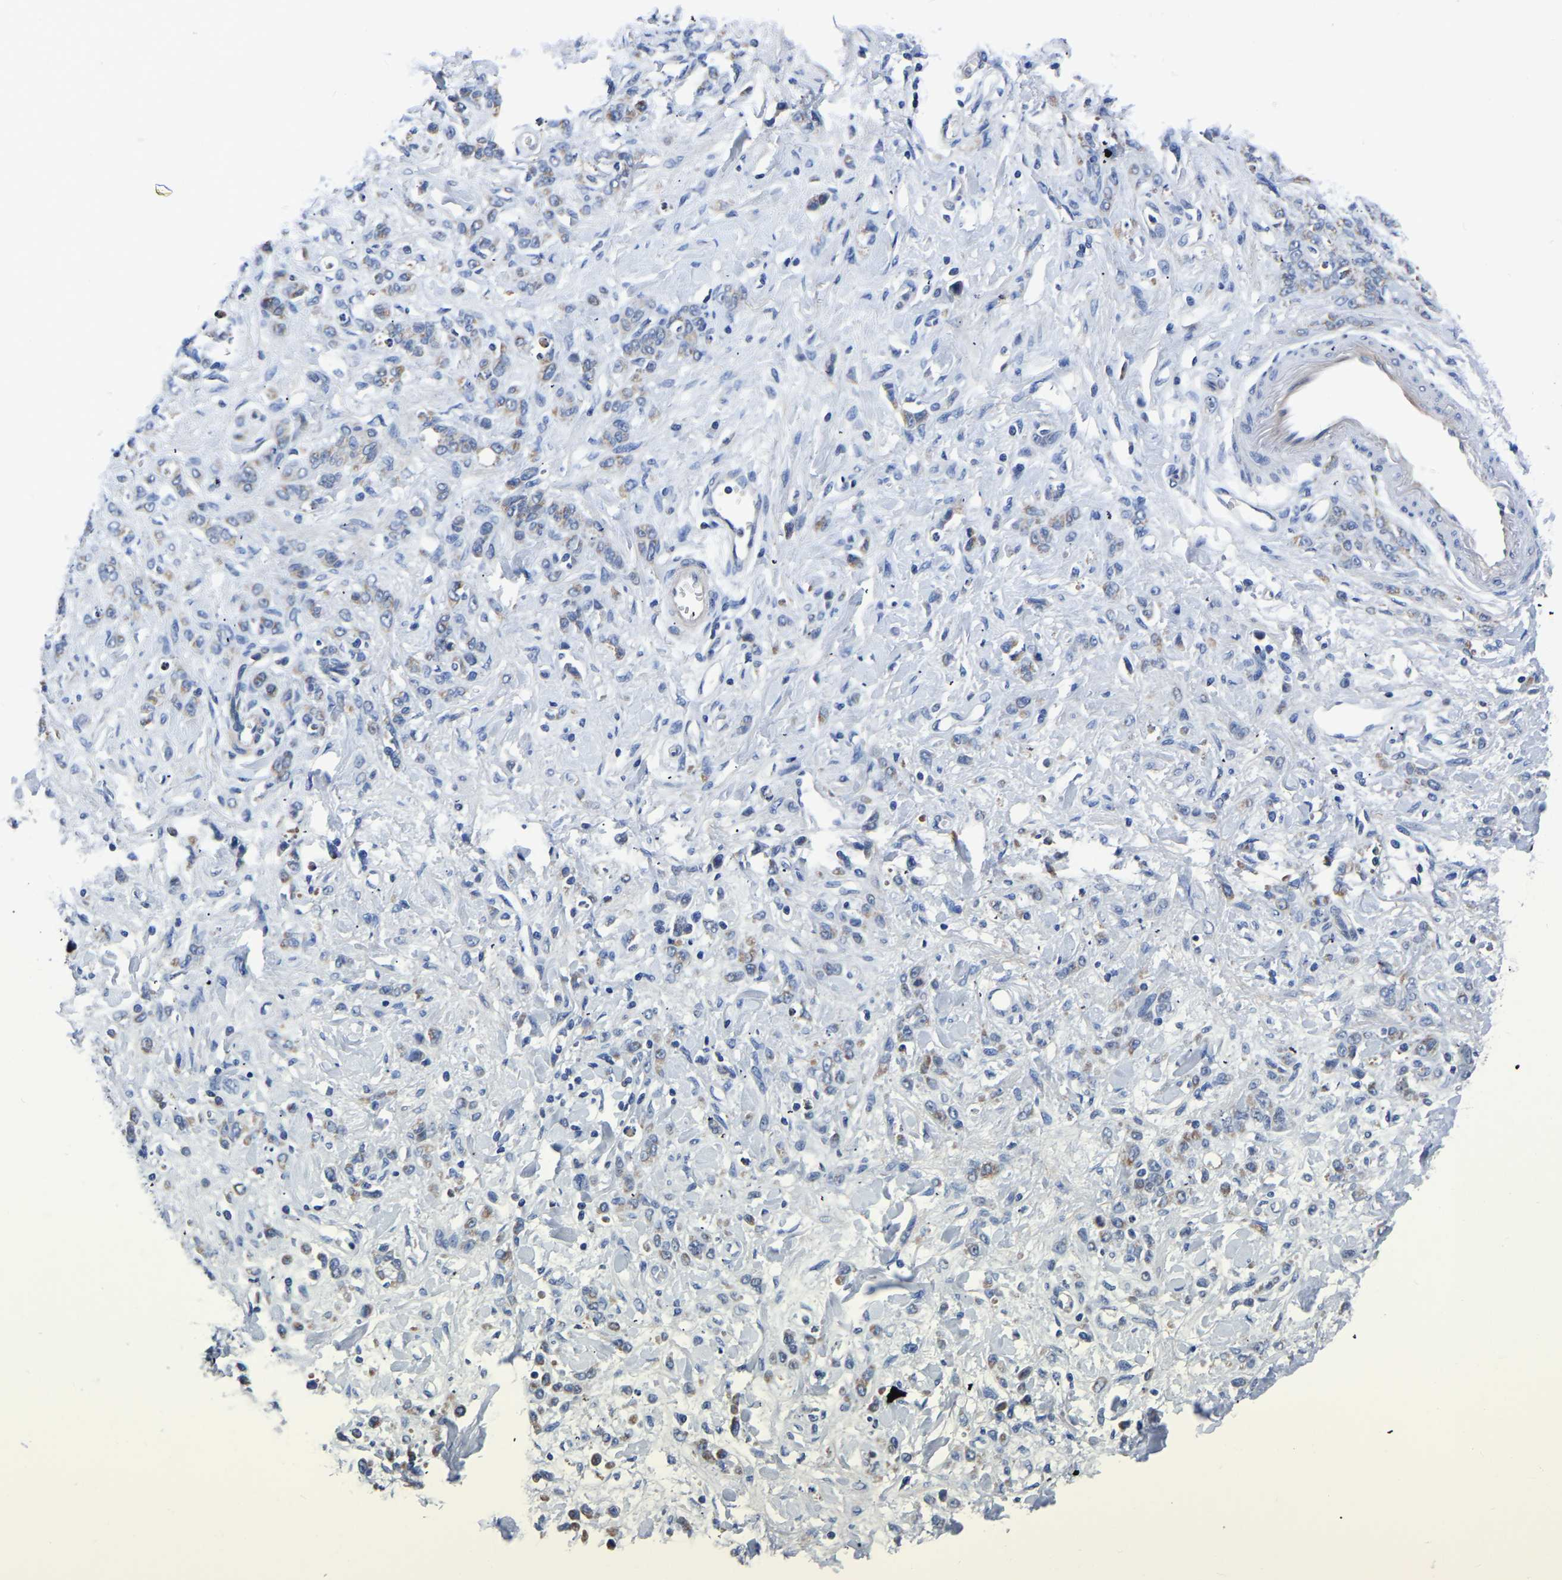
{"staining": {"intensity": "weak", "quantity": "25%-75%", "location": "cytoplasmic/membranous"}, "tissue": "stomach cancer", "cell_type": "Tumor cells", "image_type": "cancer", "snomed": [{"axis": "morphology", "description": "Normal tissue, NOS"}, {"axis": "morphology", "description": "Adenocarcinoma, NOS"}, {"axis": "topography", "description": "Stomach"}], "caption": "Brown immunohistochemical staining in human stomach cancer exhibits weak cytoplasmic/membranous staining in approximately 25%-75% of tumor cells.", "gene": "FGD5", "patient": {"sex": "male", "age": 82}}